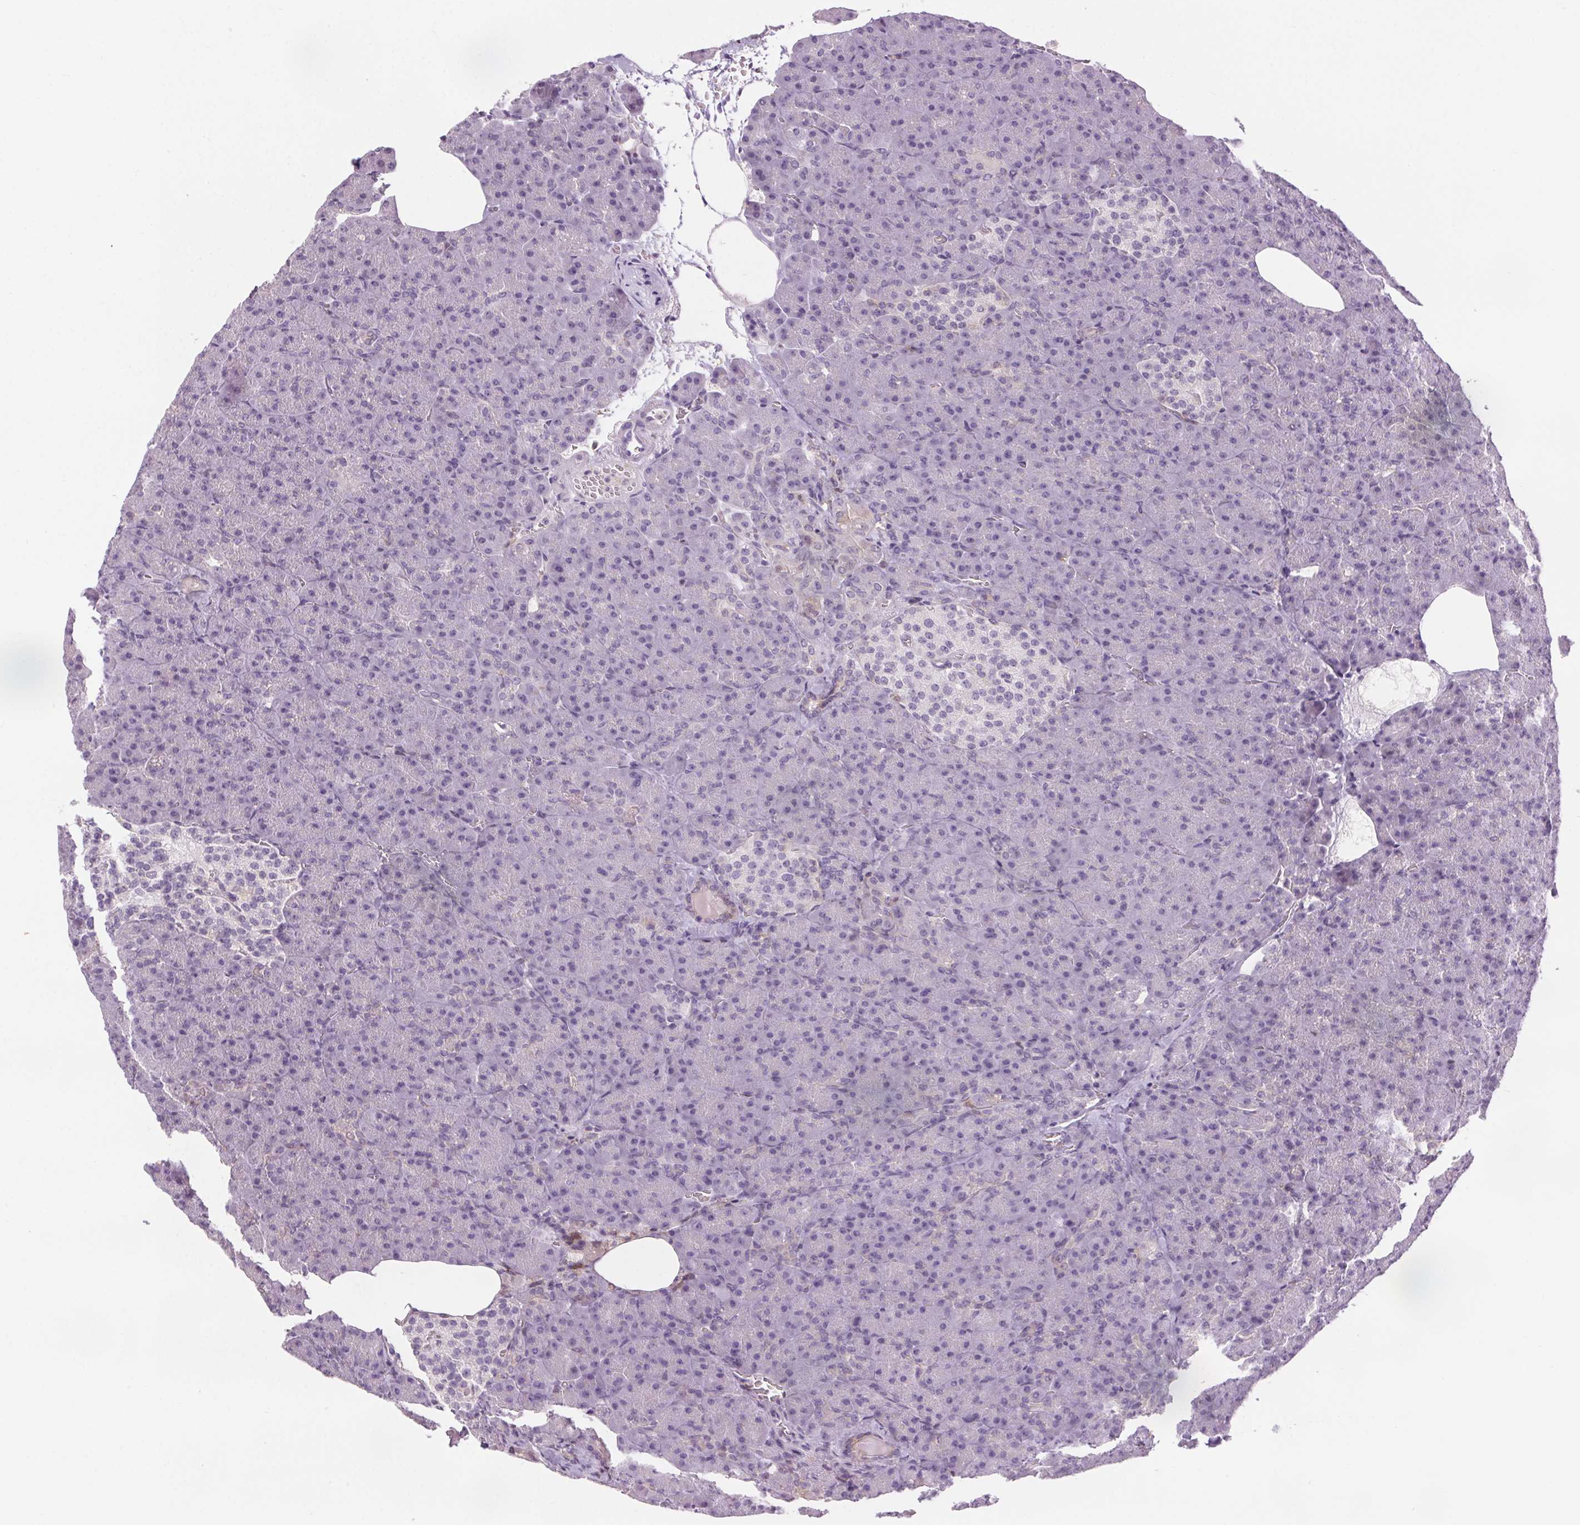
{"staining": {"intensity": "negative", "quantity": "none", "location": "none"}, "tissue": "pancreas", "cell_type": "Exocrine glandular cells", "image_type": "normal", "snomed": [{"axis": "morphology", "description": "Normal tissue, NOS"}, {"axis": "topography", "description": "Pancreas"}], "caption": "DAB (3,3'-diaminobenzidine) immunohistochemical staining of benign pancreas shows no significant expression in exocrine glandular cells.", "gene": "SLC6A19", "patient": {"sex": "female", "age": 74}}